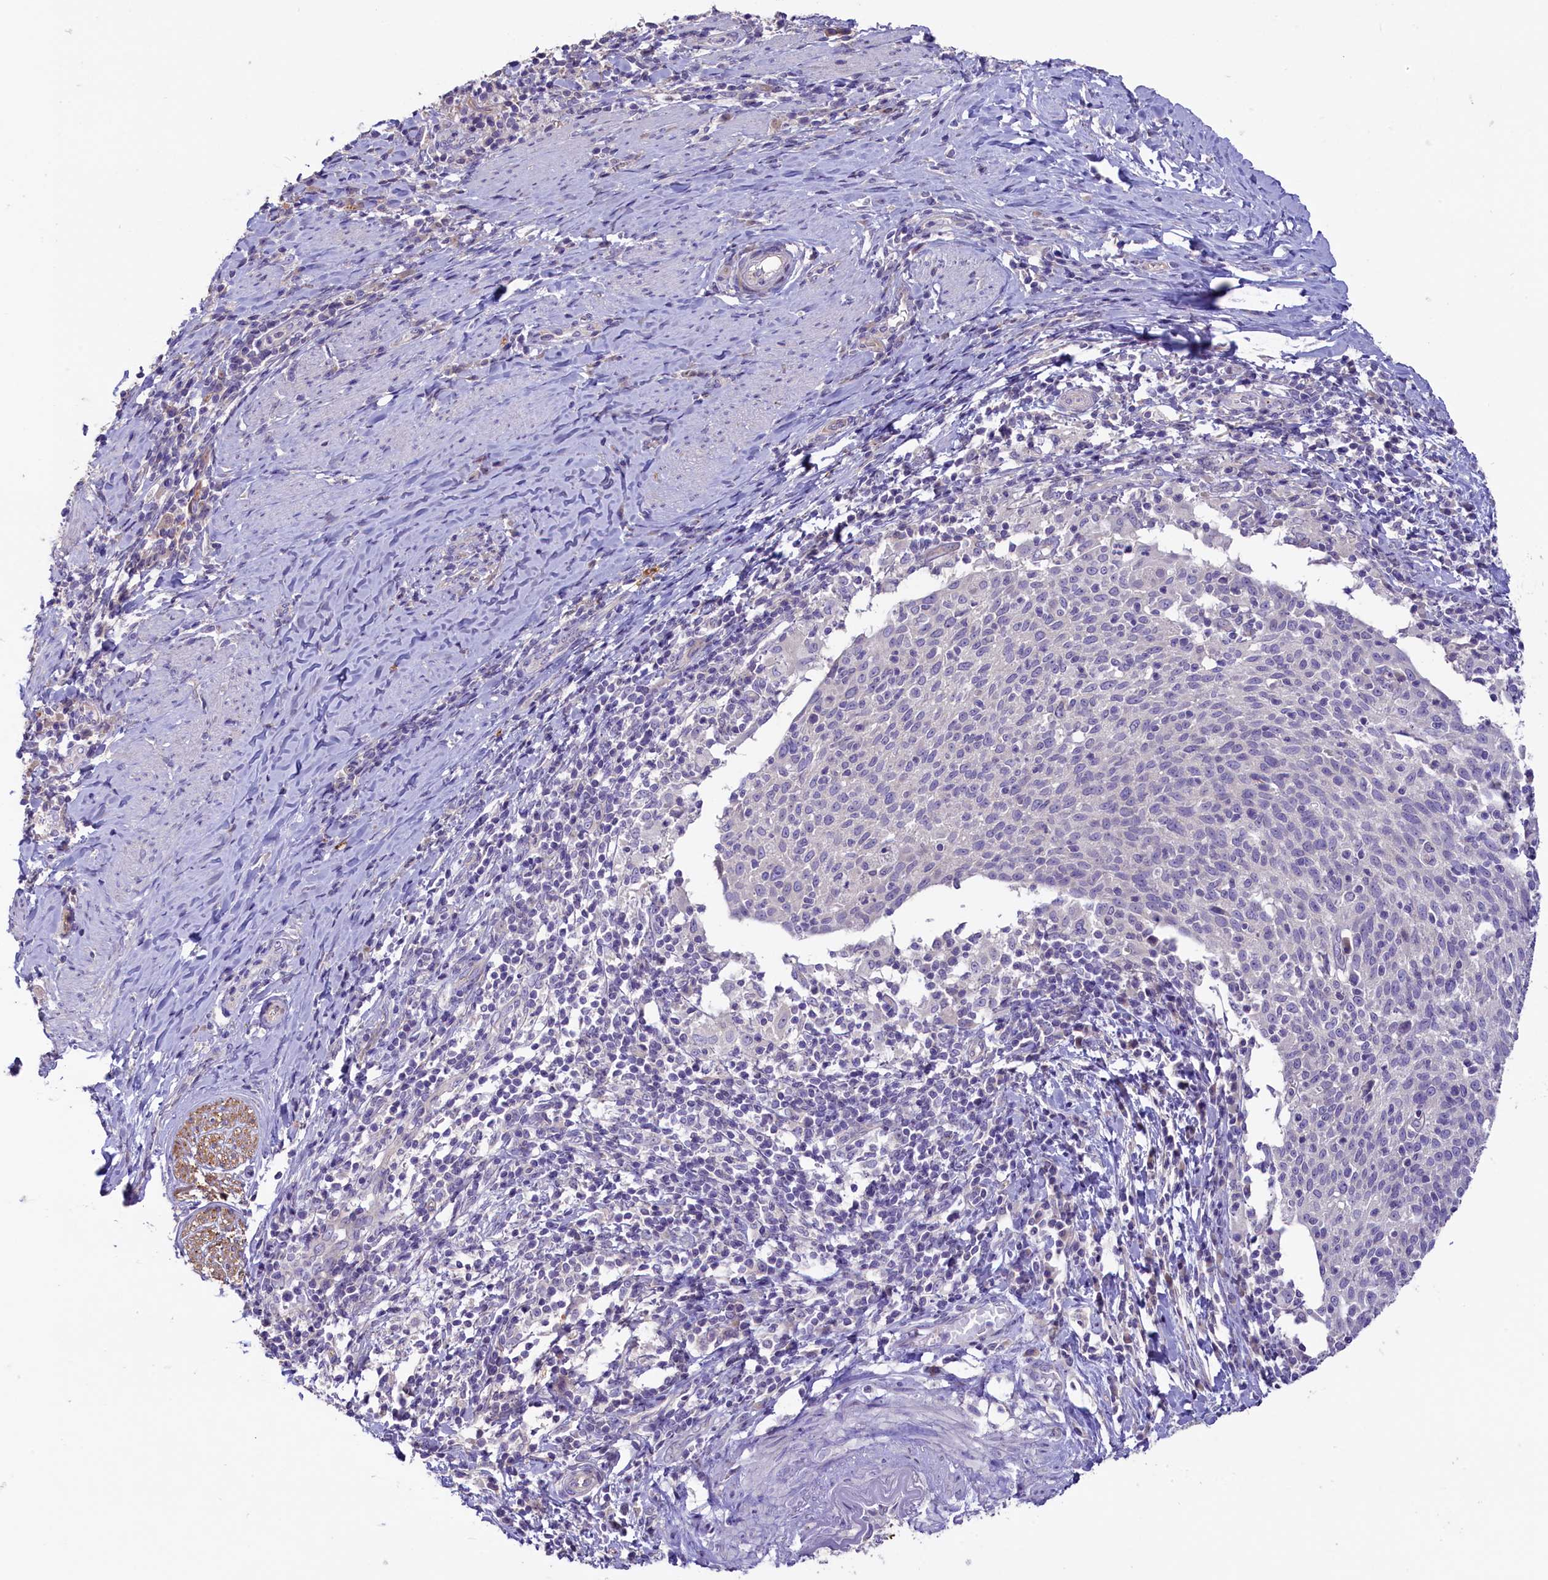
{"staining": {"intensity": "negative", "quantity": "none", "location": "none"}, "tissue": "cervical cancer", "cell_type": "Tumor cells", "image_type": "cancer", "snomed": [{"axis": "morphology", "description": "Squamous cell carcinoma, NOS"}, {"axis": "topography", "description": "Cervix"}], "caption": "Human cervical cancer stained for a protein using IHC displays no positivity in tumor cells.", "gene": "CD99L2", "patient": {"sex": "female", "age": 52}}